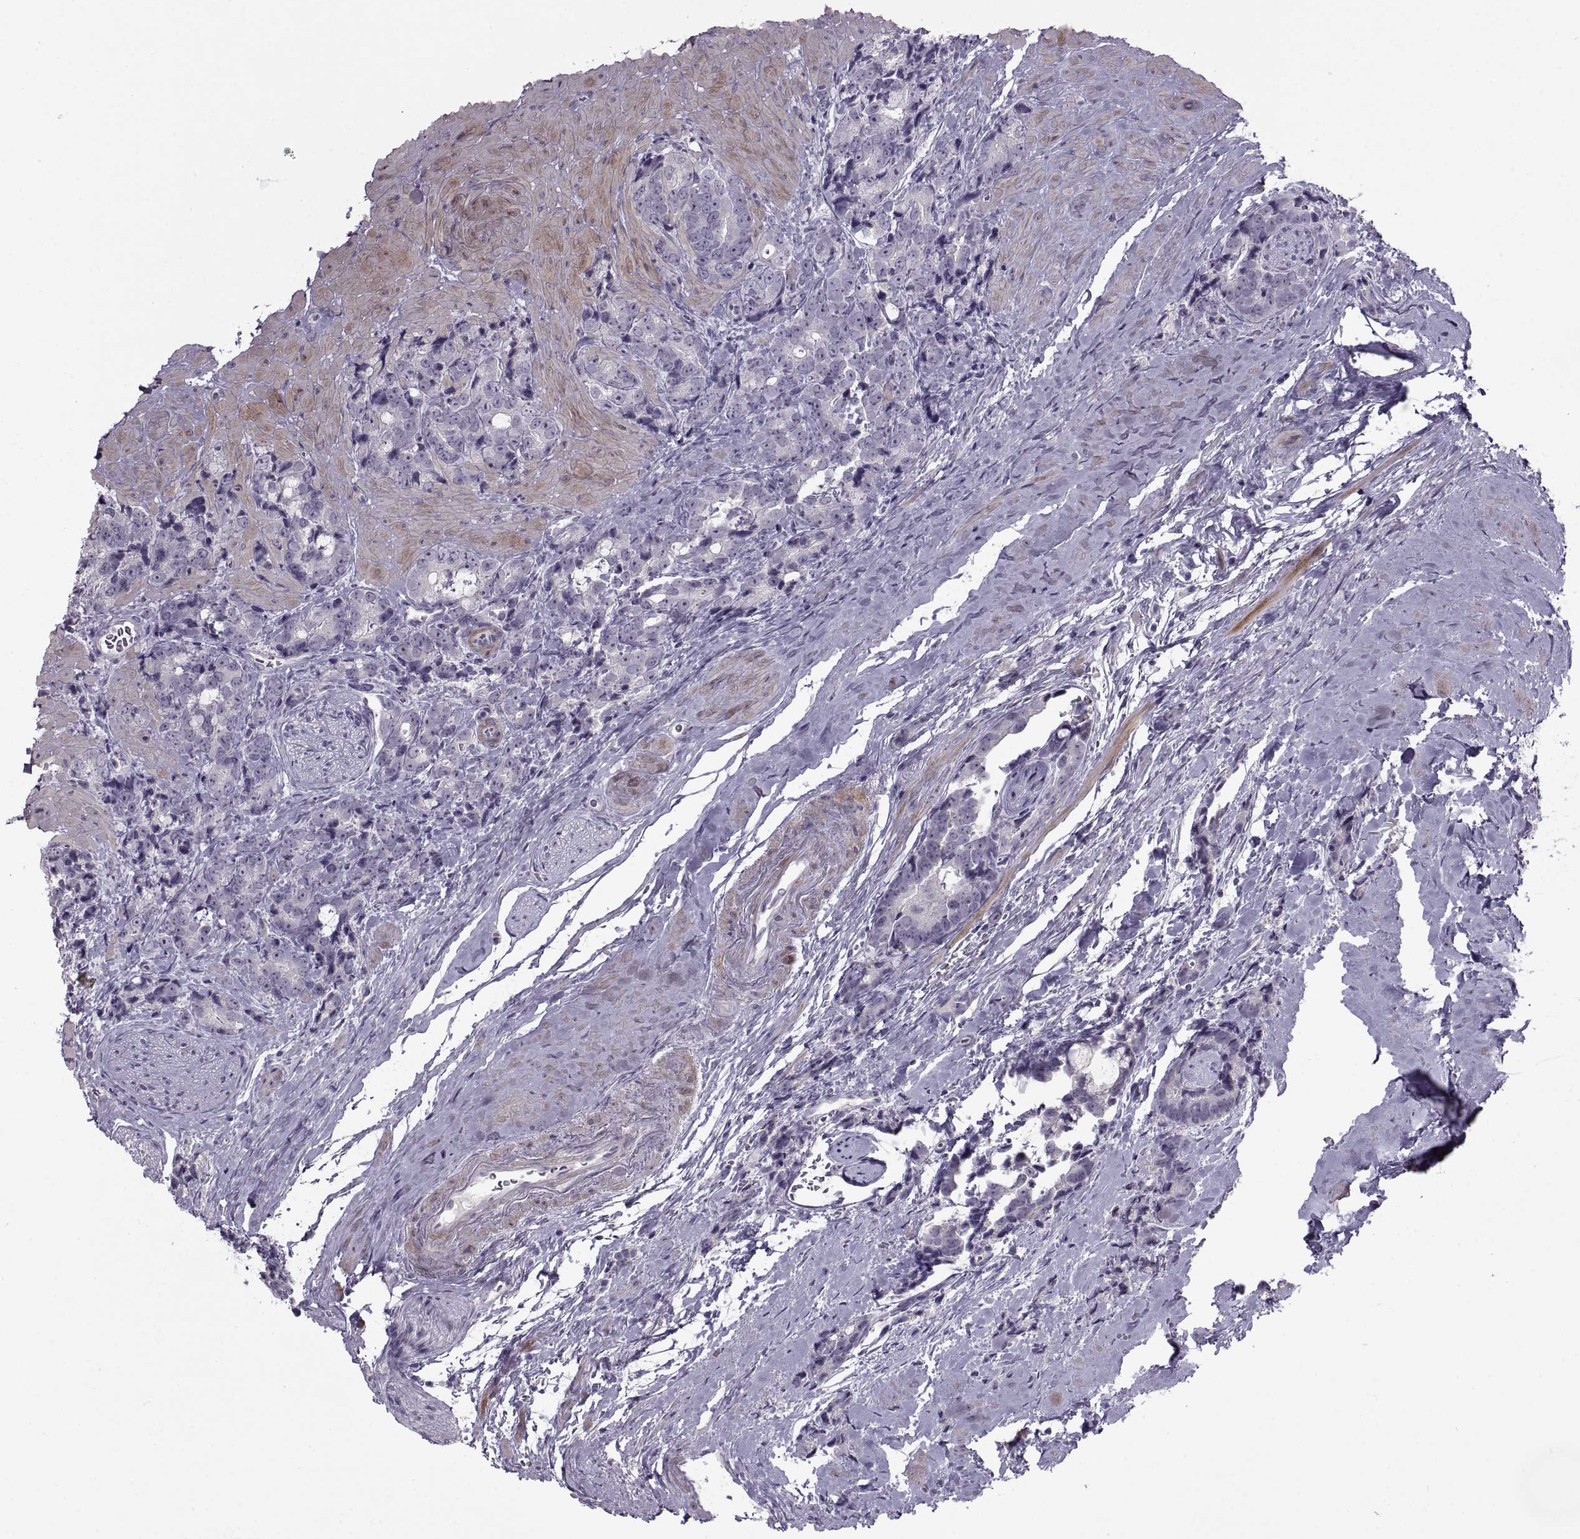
{"staining": {"intensity": "negative", "quantity": "none", "location": "none"}, "tissue": "prostate cancer", "cell_type": "Tumor cells", "image_type": "cancer", "snomed": [{"axis": "morphology", "description": "Adenocarcinoma, High grade"}, {"axis": "topography", "description": "Prostate"}], "caption": "An IHC micrograph of prostate cancer (adenocarcinoma (high-grade)) is shown. There is no staining in tumor cells of prostate cancer (adenocarcinoma (high-grade)).", "gene": "BSPH1", "patient": {"sex": "male", "age": 74}}